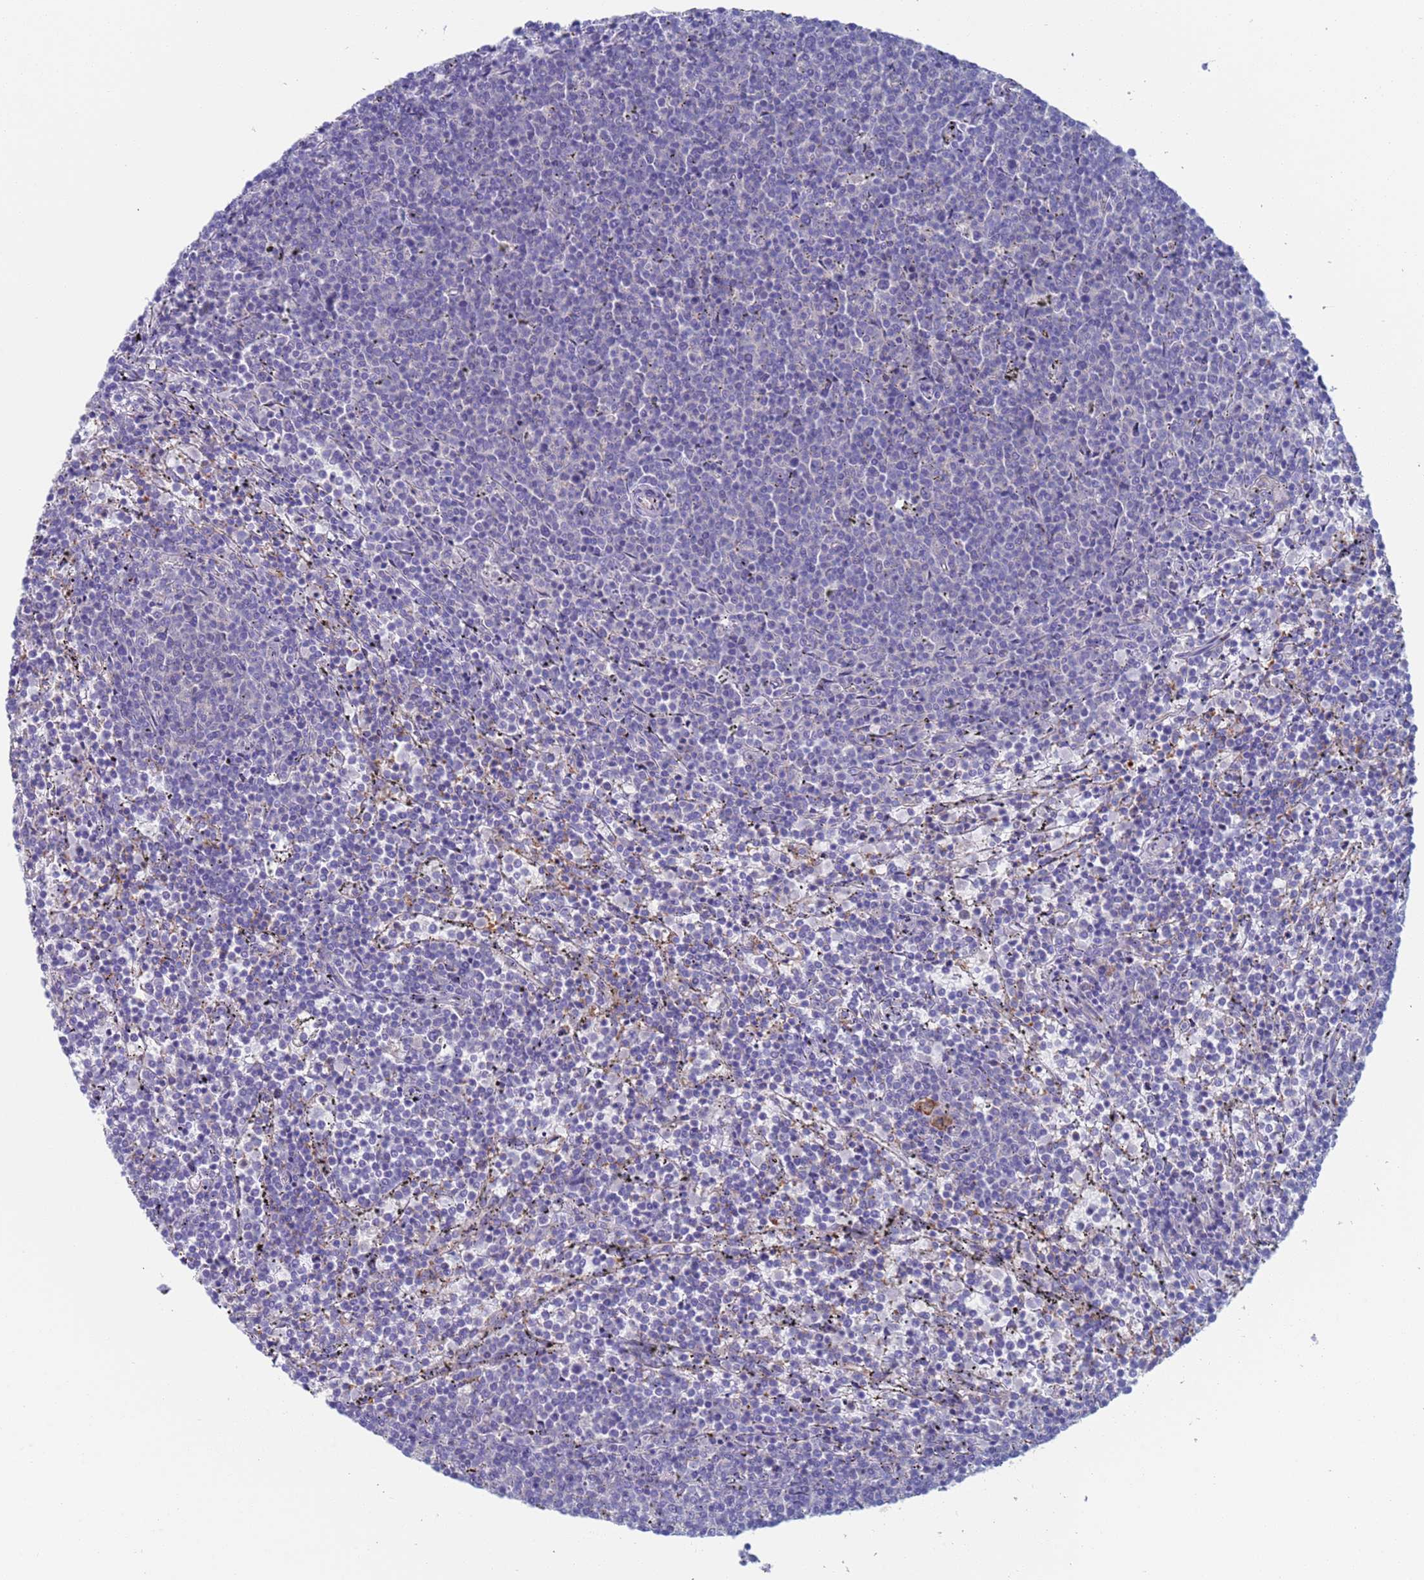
{"staining": {"intensity": "negative", "quantity": "none", "location": "none"}, "tissue": "lymphoma", "cell_type": "Tumor cells", "image_type": "cancer", "snomed": [{"axis": "morphology", "description": "Malignant lymphoma, non-Hodgkin's type, Low grade"}, {"axis": "topography", "description": "Spleen"}], "caption": "There is no significant positivity in tumor cells of lymphoma.", "gene": "PET117", "patient": {"sex": "female", "age": 50}}